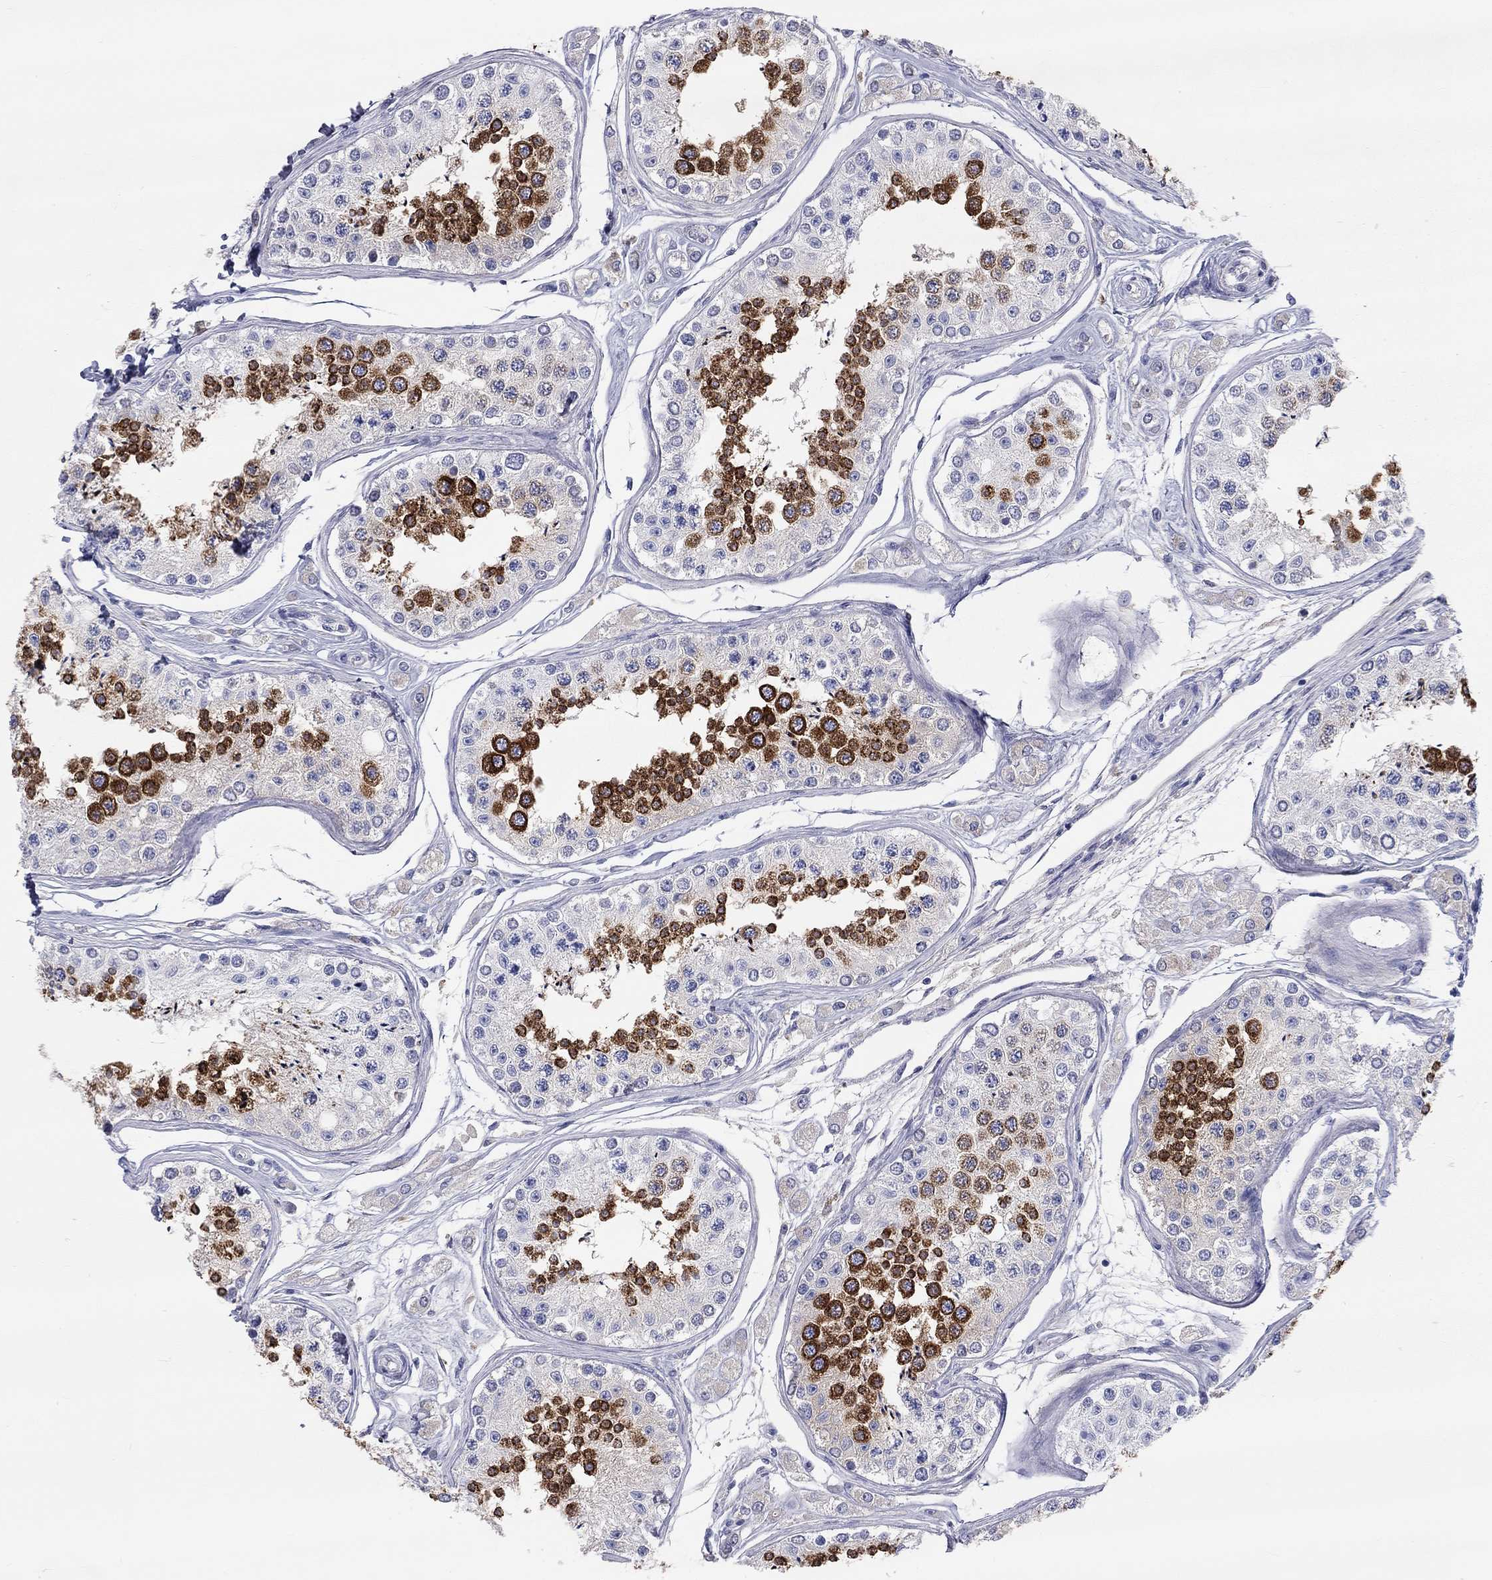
{"staining": {"intensity": "strong", "quantity": "25%-75%", "location": "cytoplasmic/membranous"}, "tissue": "testis", "cell_type": "Cells in seminiferous ducts", "image_type": "normal", "snomed": [{"axis": "morphology", "description": "Normal tissue, NOS"}, {"axis": "topography", "description": "Testis"}], "caption": "This image reveals normal testis stained with immunohistochemistry (IHC) to label a protein in brown. The cytoplasmic/membranous of cells in seminiferous ducts show strong positivity for the protein. Nuclei are counter-stained blue.", "gene": "ST7L", "patient": {"sex": "male", "age": 25}}